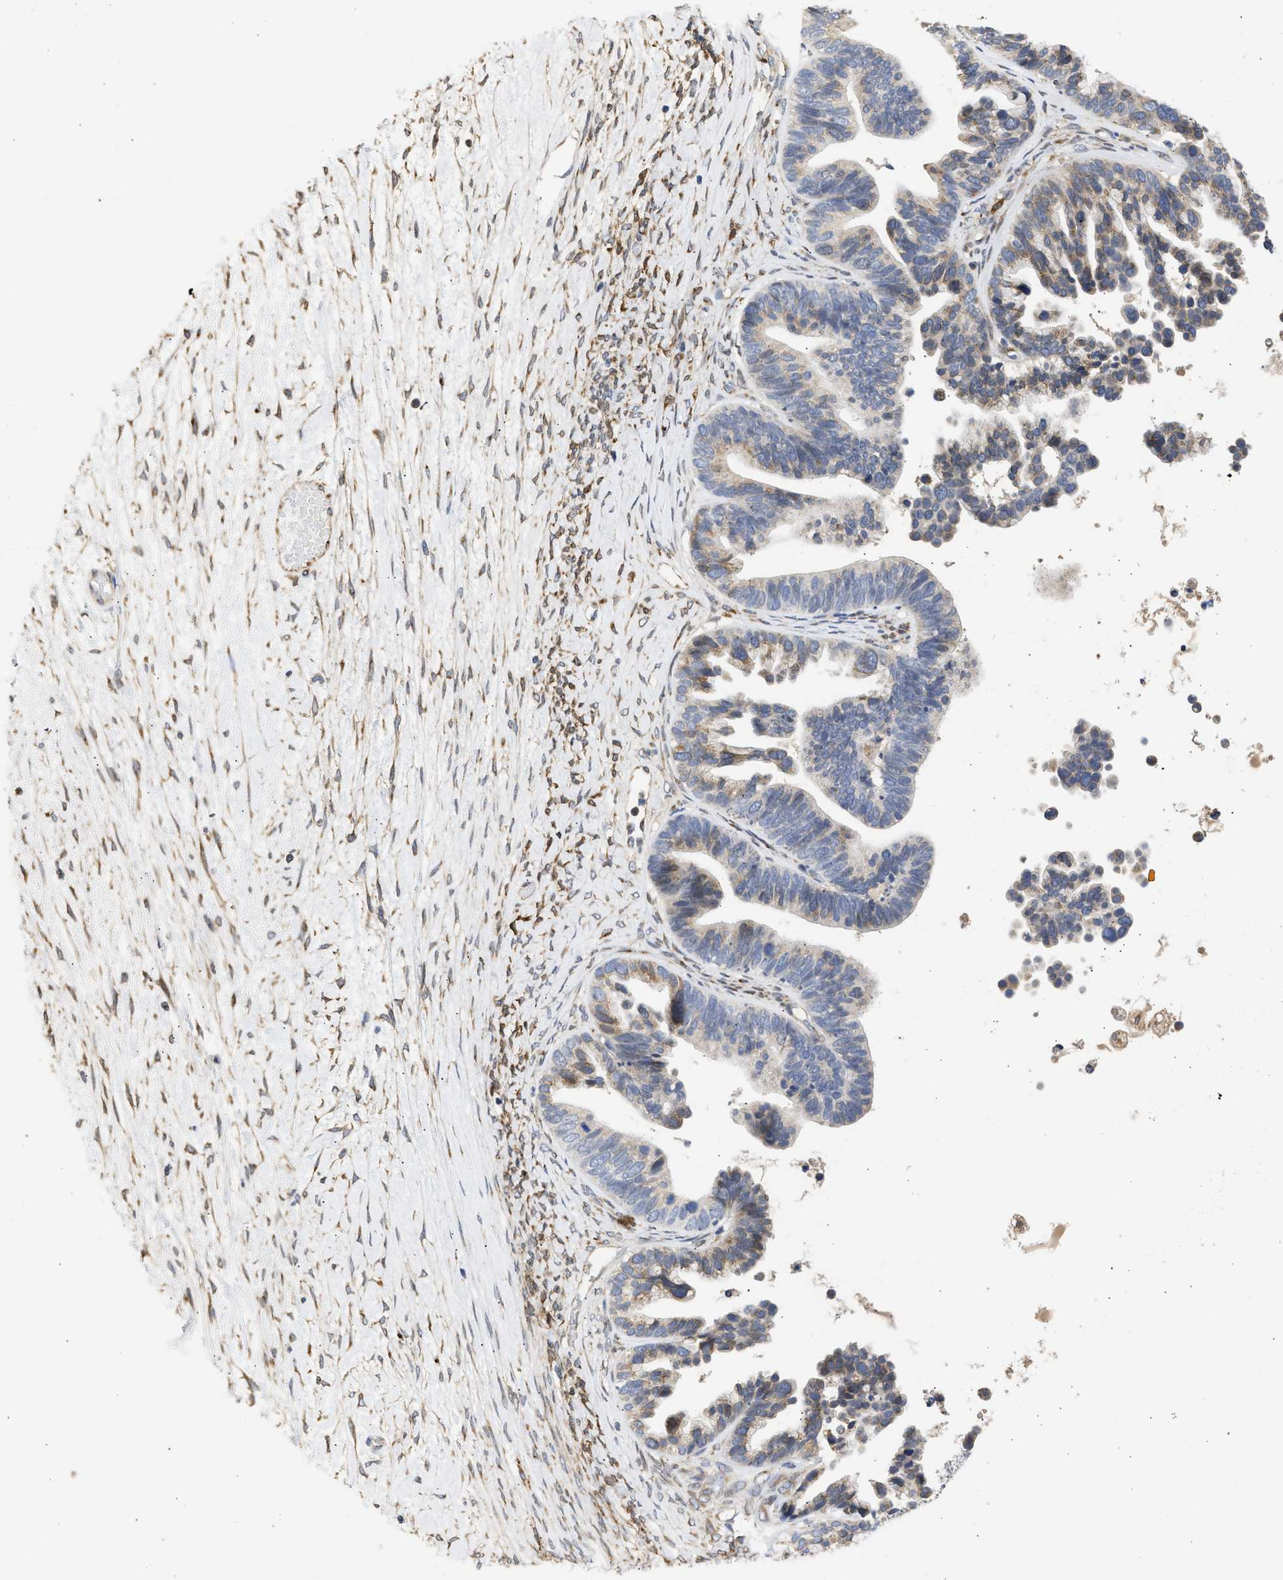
{"staining": {"intensity": "weak", "quantity": "<25%", "location": "cytoplasmic/membranous"}, "tissue": "ovarian cancer", "cell_type": "Tumor cells", "image_type": "cancer", "snomed": [{"axis": "morphology", "description": "Cystadenocarcinoma, serous, NOS"}, {"axis": "topography", "description": "Ovary"}], "caption": "This is a image of IHC staining of ovarian cancer, which shows no positivity in tumor cells.", "gene": "TMED1", "patient": {"sex": "female", "age": 56}}